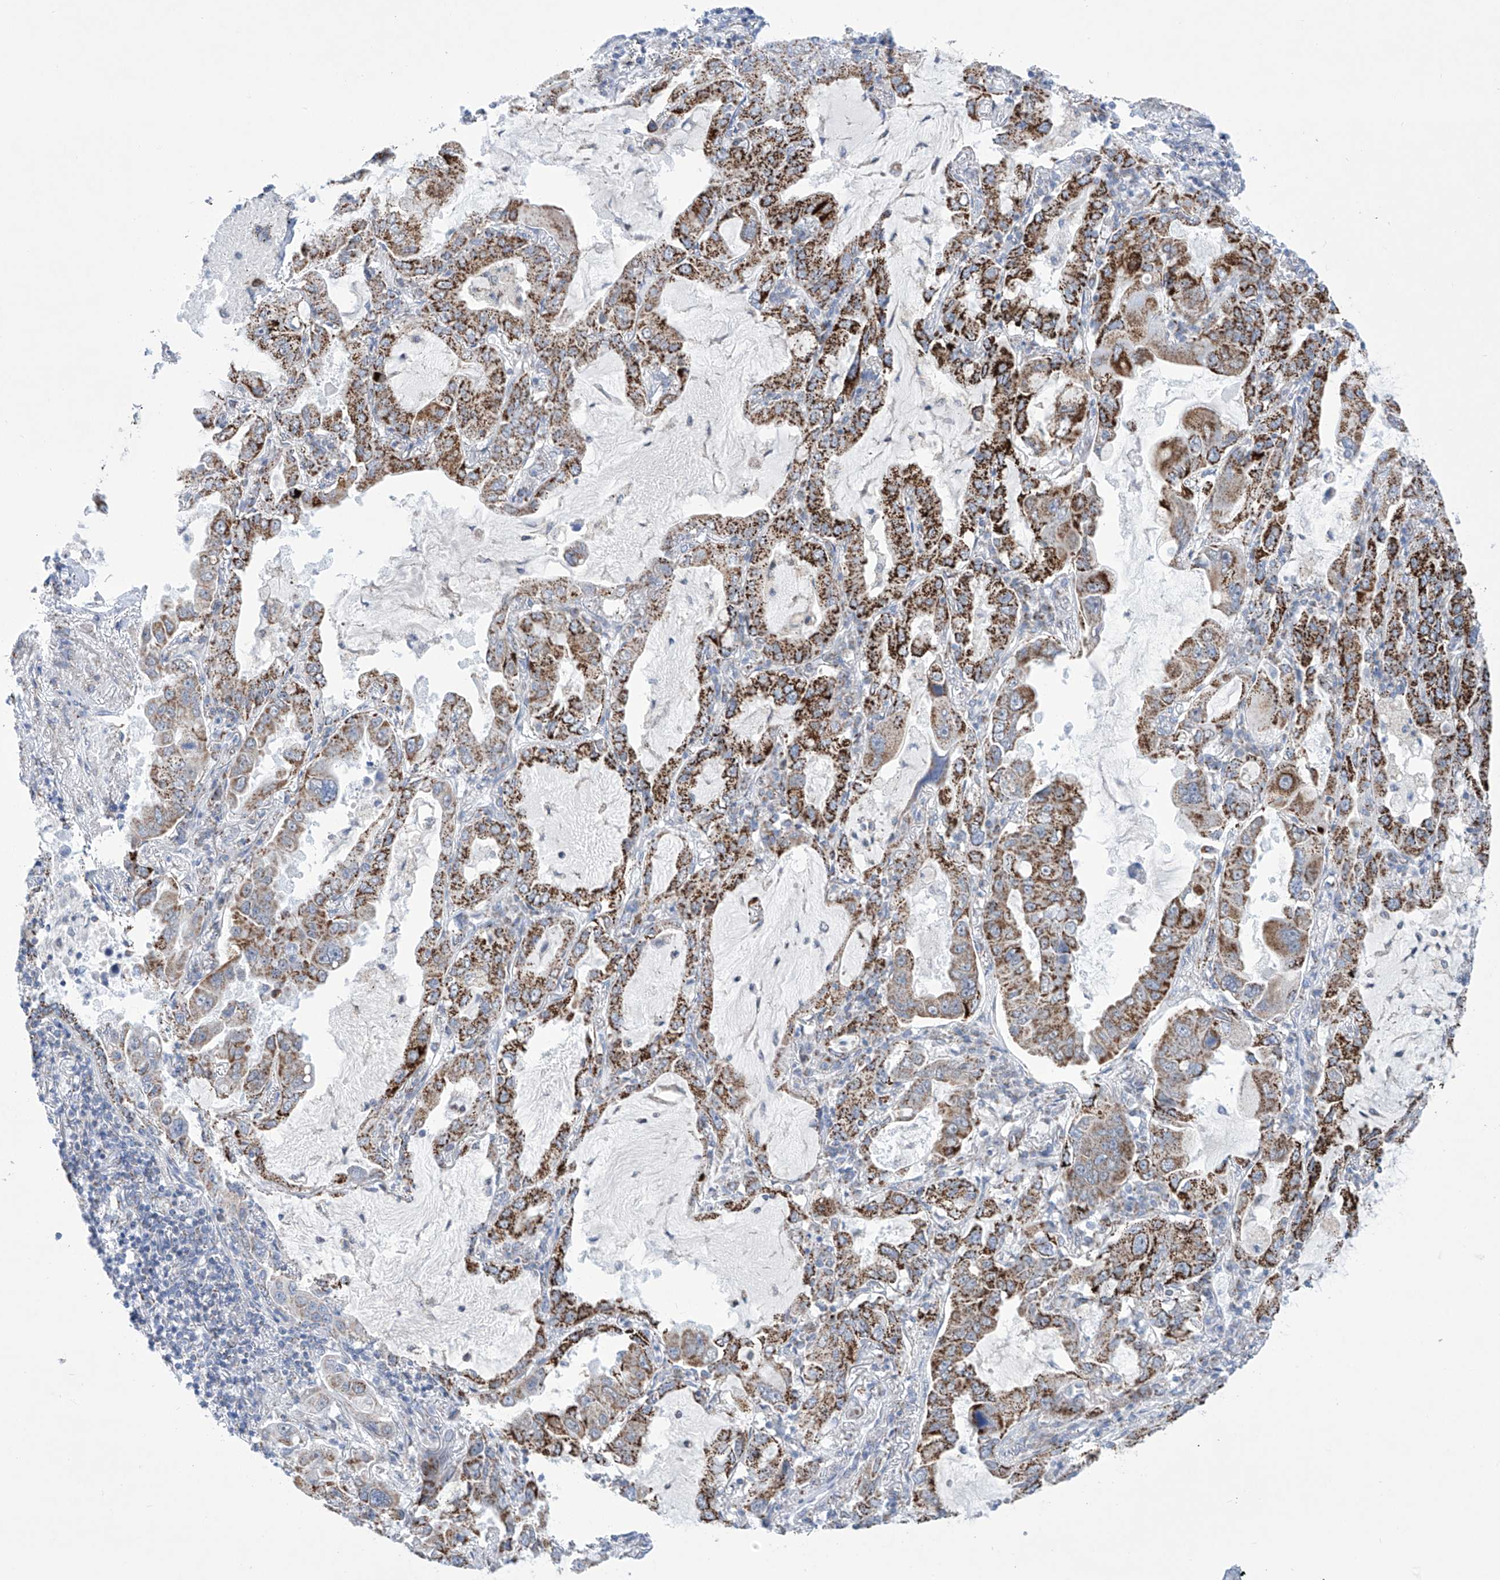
{"staining": {"intensity": "strong", "quantity": "25%-75%", "location": "cytoplasmic/membranous"}, "tissue": "lung cancer", "cell_type": "Tumor cells", "image_type": "cancer", "snomed": [{"axis": "morphology", "description": "Adenocarcinoma, NOS"}, {"axis": "topography", "description": "Lung"}], "caption": "Lung cancer (adenocarcinoma) stained for a protein (brown) shows strong cytoplasmic/membranous positive positivity in about 25%-75% of tumor cells.", "gene": "ALDH6A1", "patient": {"sex": "male", "age": 64}}